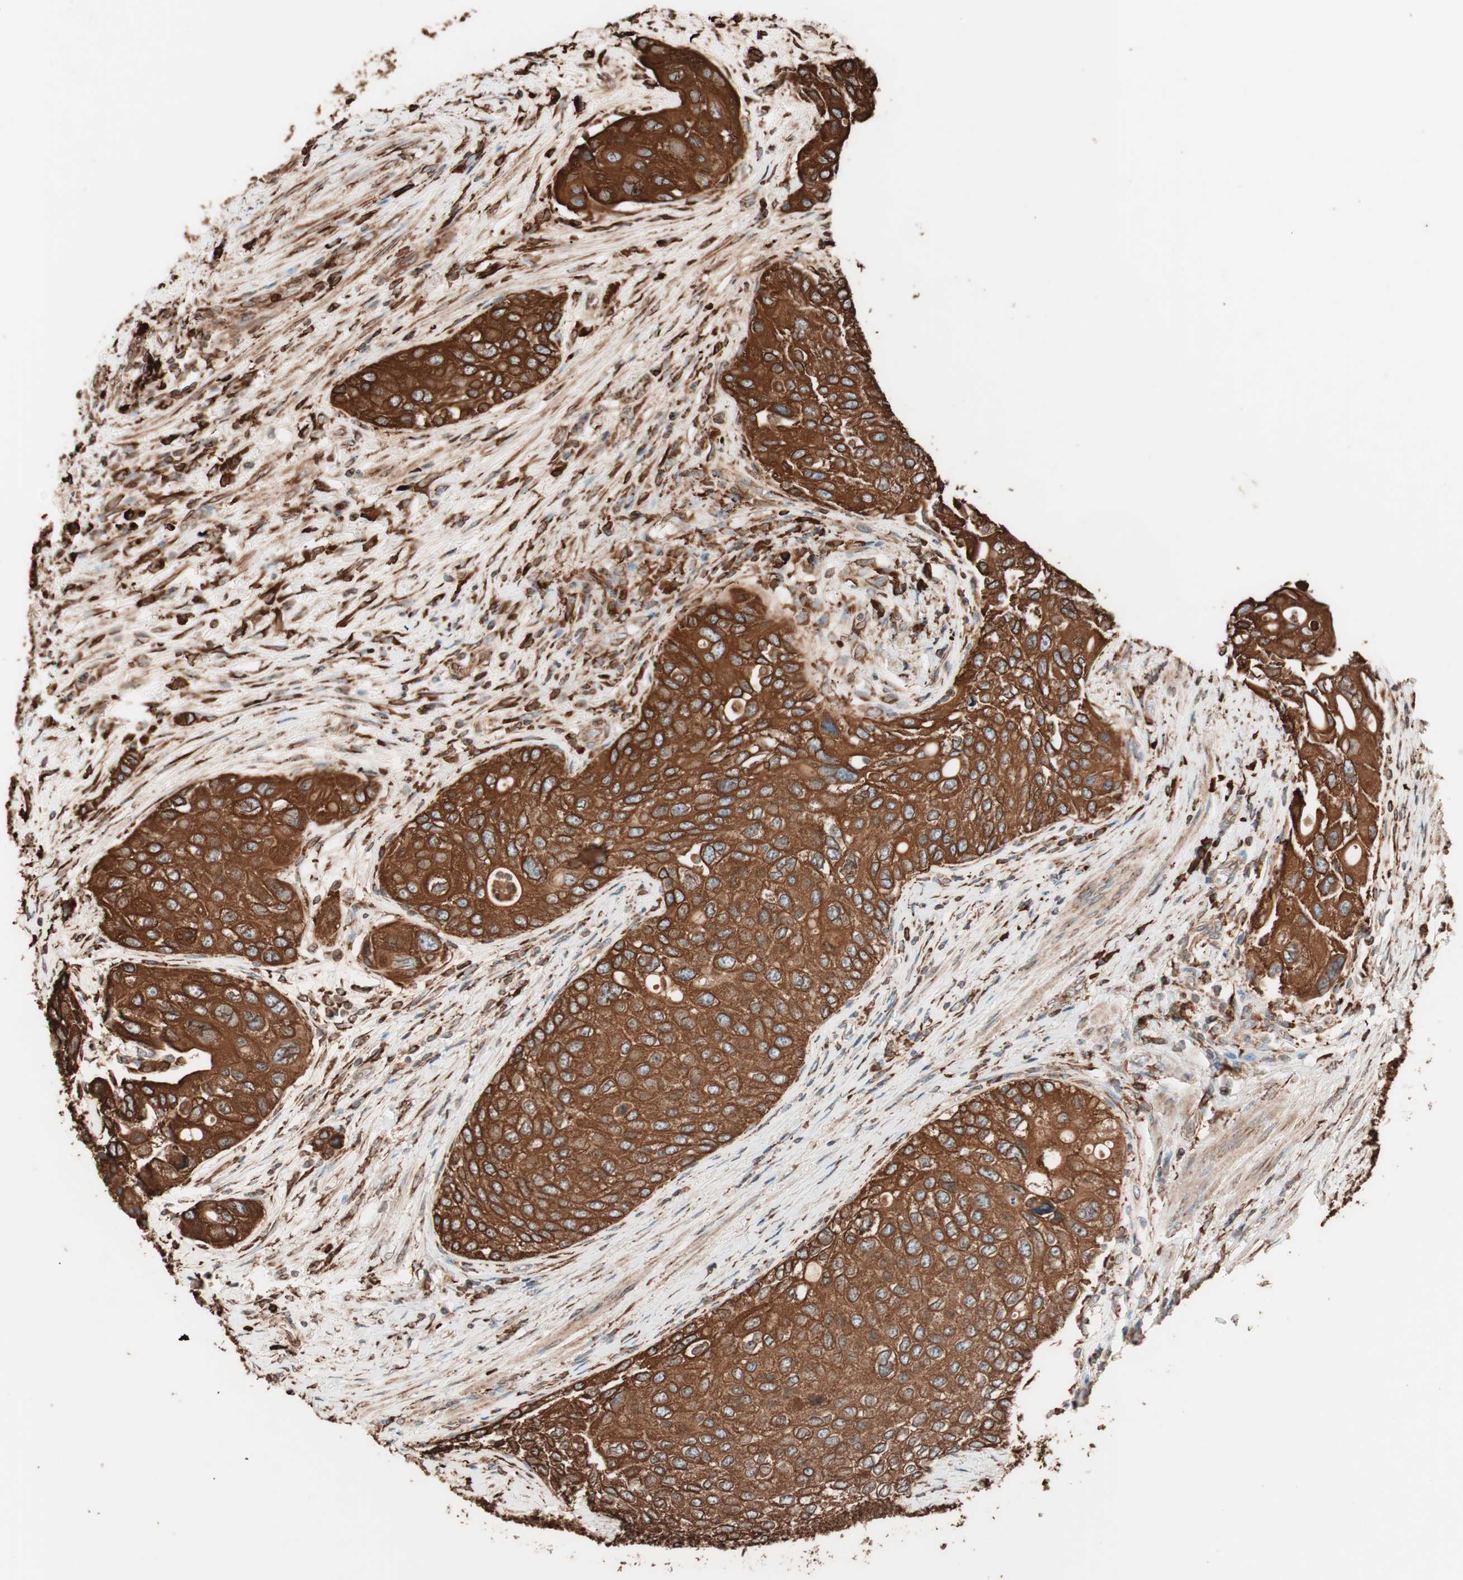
{"staining": {"intensity": "strong", "quantity": ">75%", "location": "cytoplasmic/membranous"}, "tissue": "urothelial cancer", "cell_type": "Tumor cells", "image_type": "cancer", "snomed": [{"axis": "morphology", "description": "Urothelial carcinoma, High grade"}, {"axis": "topography", "description": "Urinary bladder"}], "caption": "This photomicrograph demonstrates urothelial cancer stained with immunohistochemistry (IHC) to label a protein in brown. The cytoplasmic/membranous of tumor cells show strong positivity for the protein. Nuclei are counter-stained blue.", "gene": "VEGFA", "patient": {"sex": "female", "age": 56}}